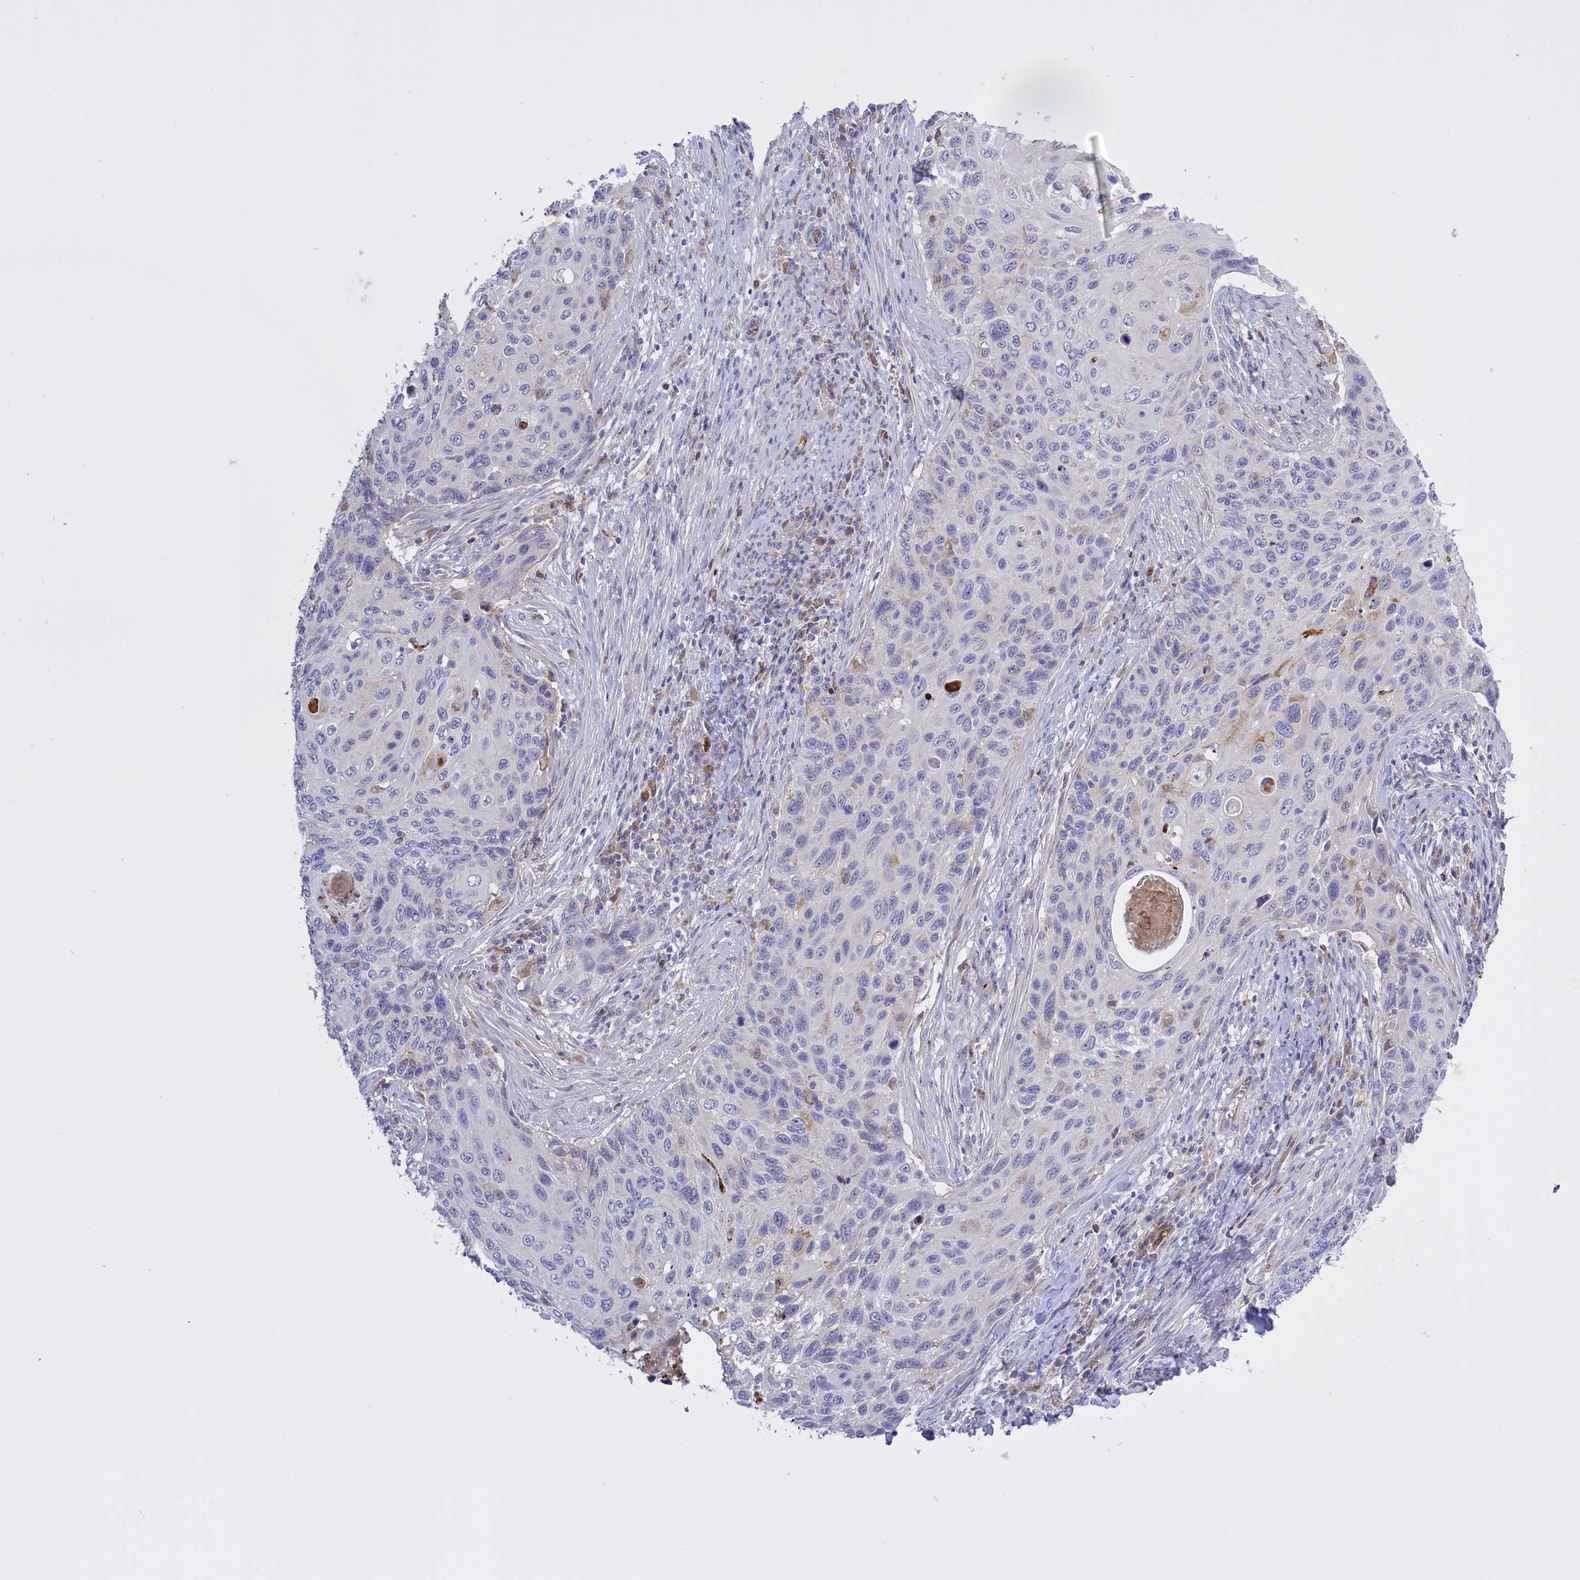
{"staining": {"intensity": "negative", "quantity": "none", "location": "none"}, "tissue": "cervical cancer", "cell_type": "Tumor cells", "image_type": "cancer", "snomed": [{"axis": "morphology", "description": "Squamous cell carcinoma, NOS"}, {"axis": "topography", "description": "Cervix"}], "caption": "An image of cervical cancer (squamous cell carcinoma) stained for a protein reveals no brown staining in tumor cells. Brightfield microscopy of IHC stained with DAB (brown) and hematoxylin (blue), captured at high magnification.", "gene": "FAM149B1", "patient": {"sex": "female", "age": 70}}